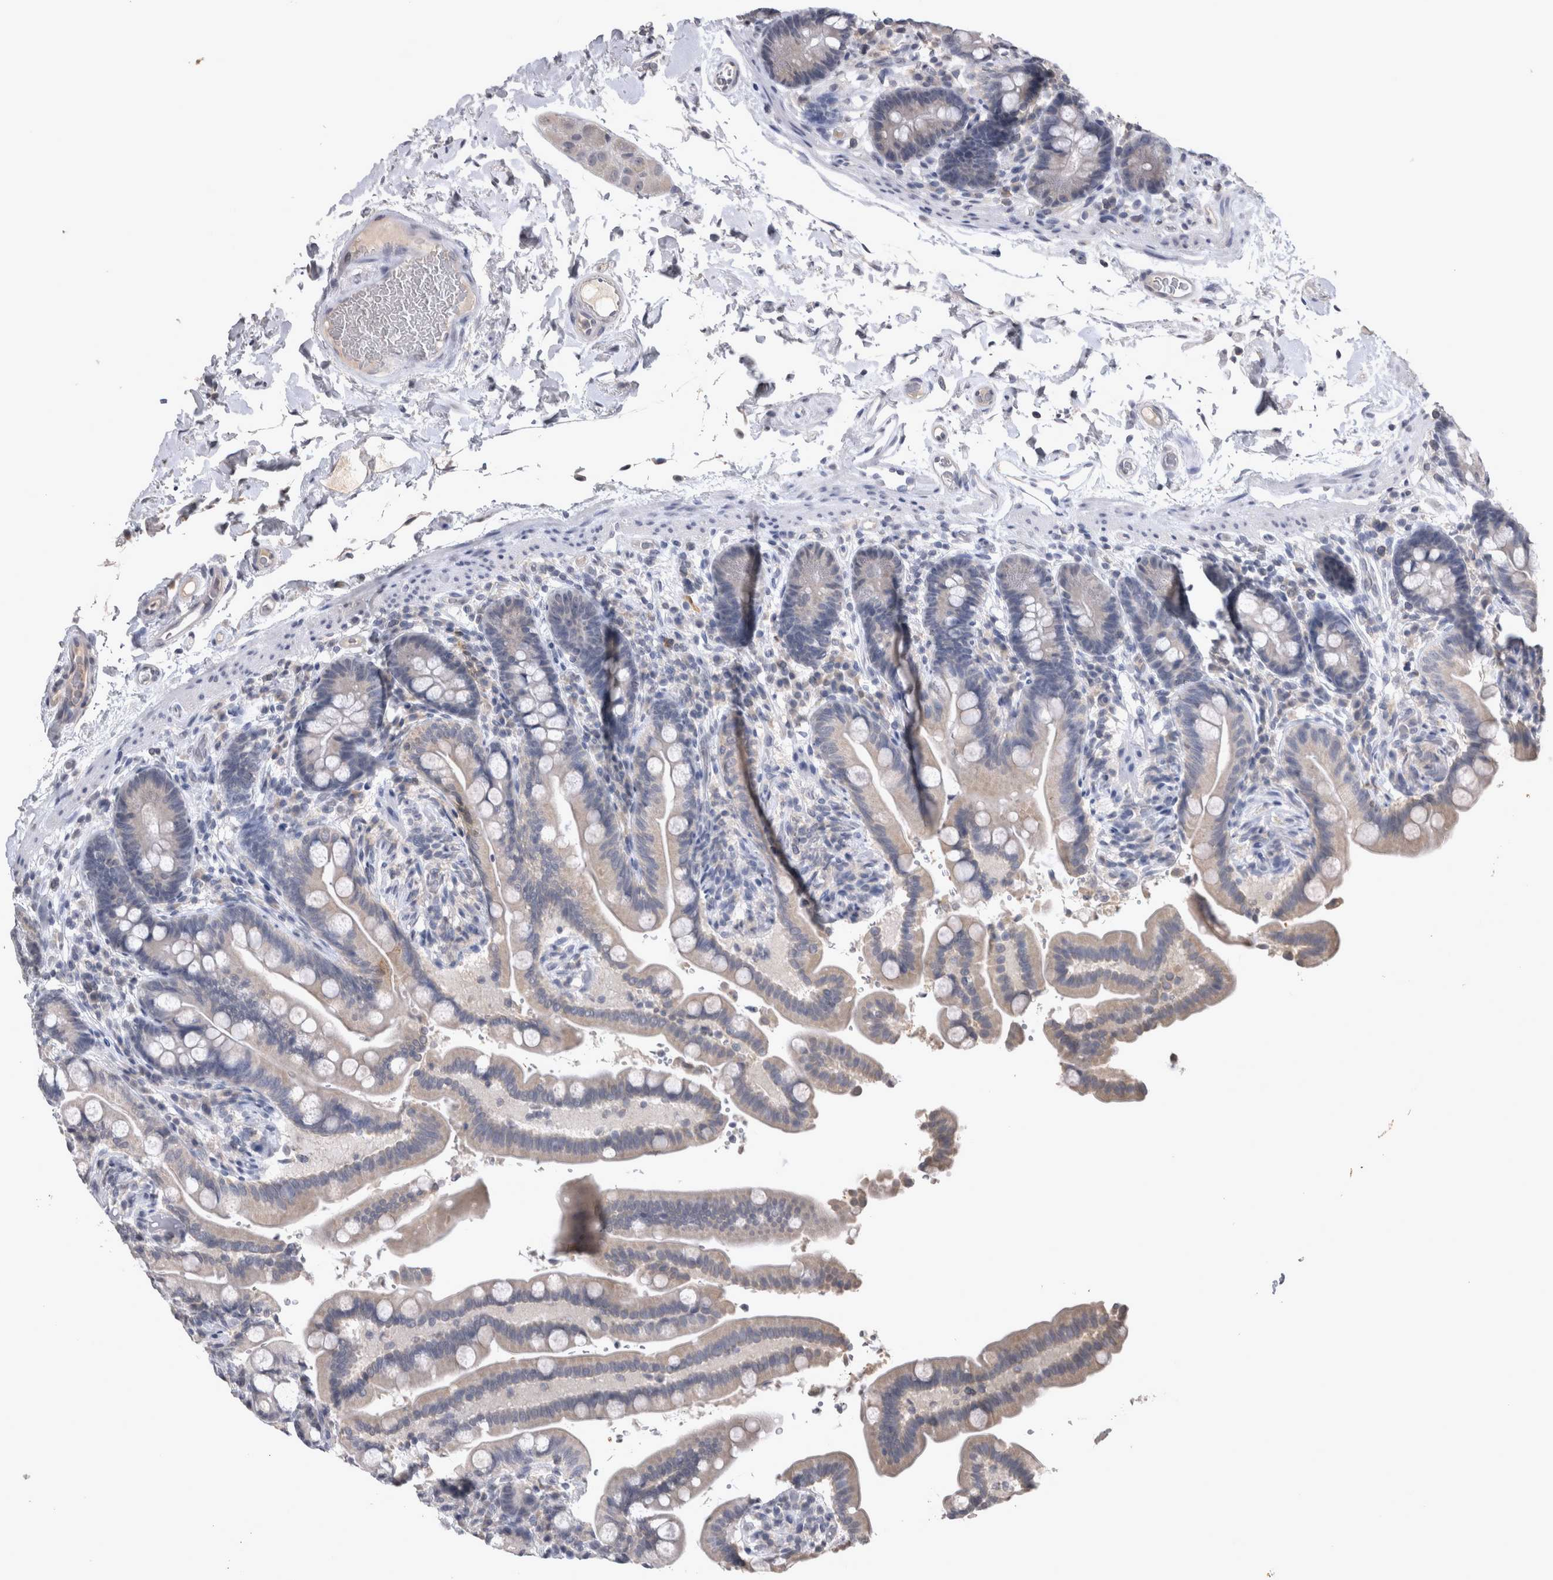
{"staining": {"intensity": "negative", "quantity": "none", "location": "none"}, "tissue": "colon", "cell_type": "Endothelial cells", "image_type": "normal", "snomed": [{"axis": "morphology", "description": "Normal tissue, NOS"}, {"axis": "topography", "description": "Smooth muscle"}, {"axis": "topography", "description": "Colon"}], "caption": "IHC histopathology image of unremarkable colon: colon stained with DAB exhibits no significant protein staining in endothelial cells.", "gene": "WNT7A", "patient": {"sex": "male", "age": 73}}